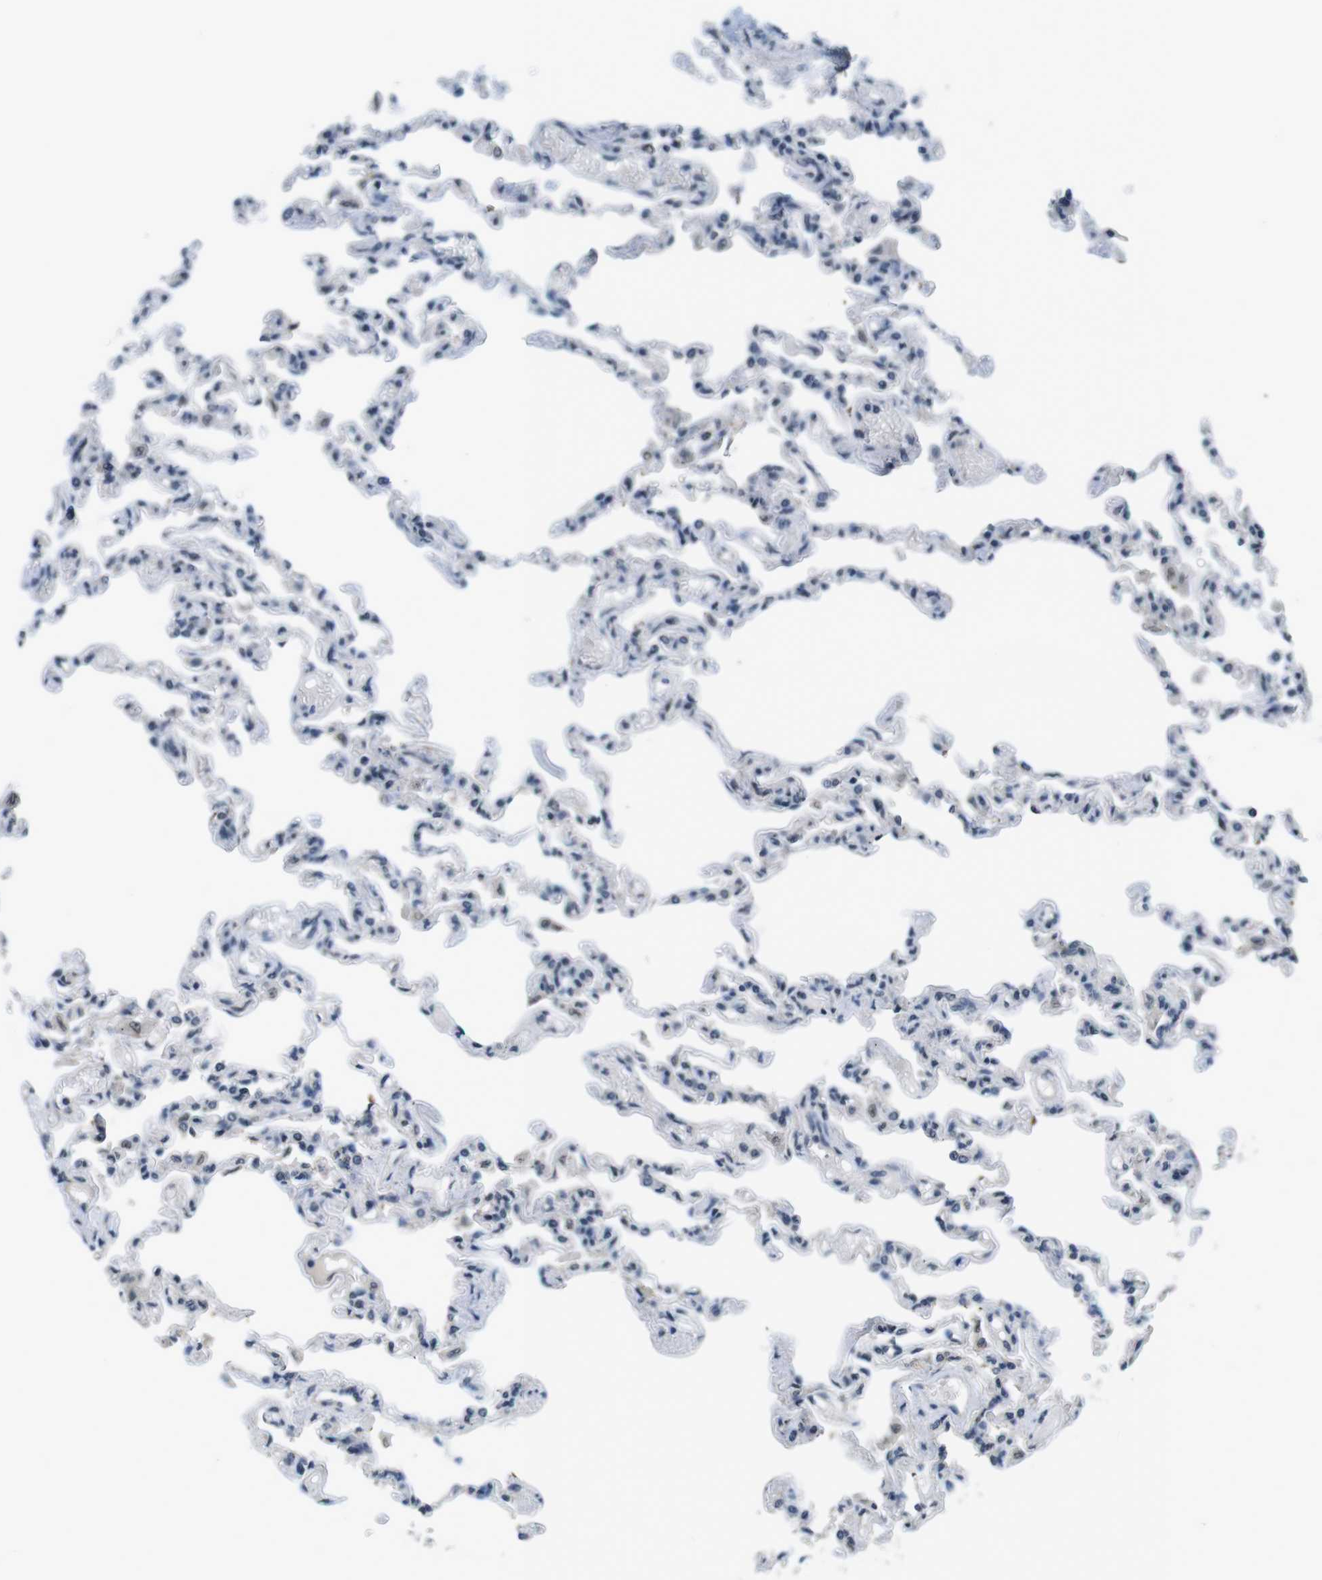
{"staining": {"intensity": "negative", "quantity": "none", "location": "none"}, "tissue": "lung", "cell_type": "Alveolar cells", "image_type": "normal", "snomed": [{"axis": "morphology", "description": "Normal tissue, NOS"}, {"axis": "topography", "description": "Lung"}], "caption": "This histopathology image is of benign lung stained with immunohistochemistry to label a protein in brown with the nuclei are counter-stained blue. There is no positivity in alveolar cells. (IHC, brightfield microscopy, high magnification).", "gene": "CD163L1", "patient": {"sex": "male", "age": 21}}